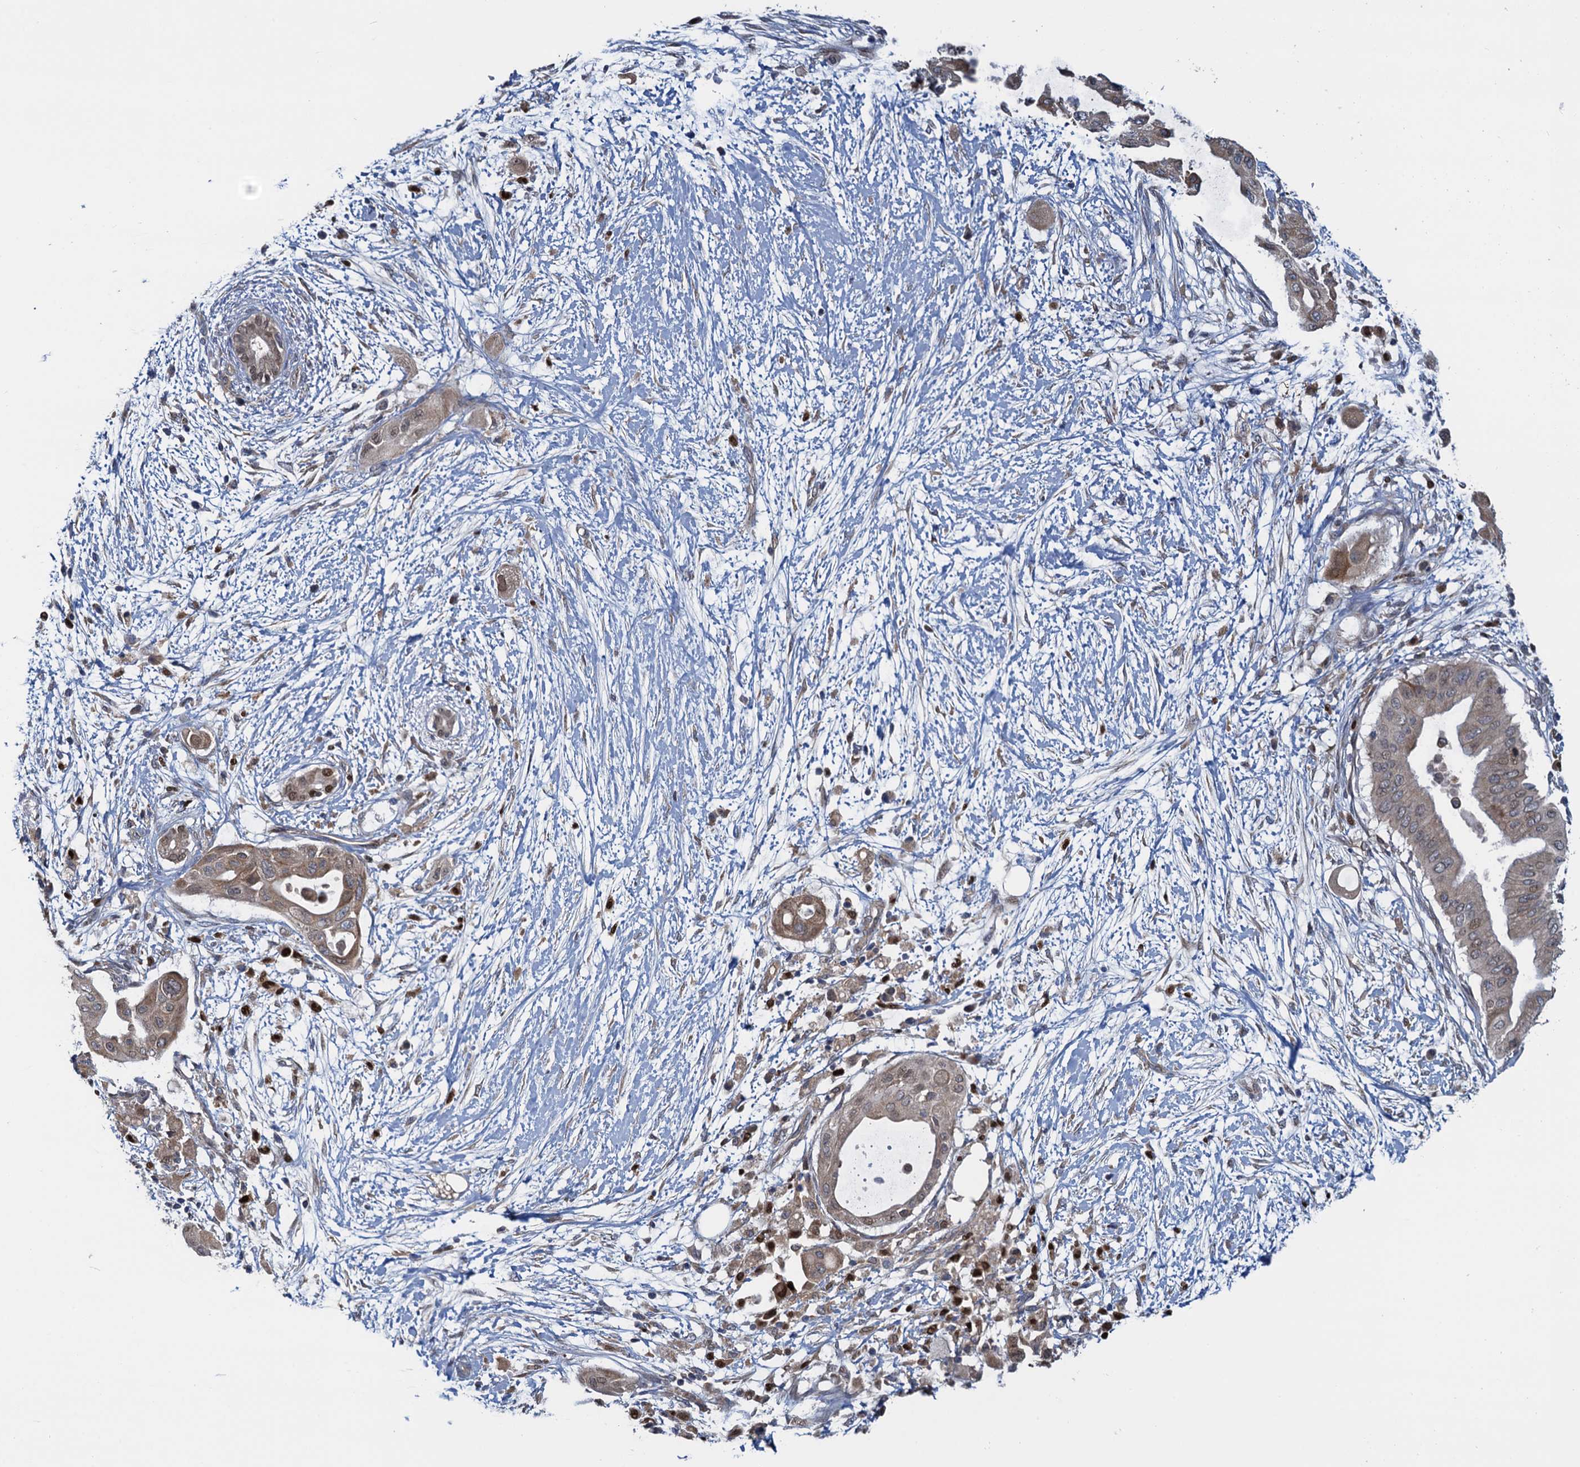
{"staining": {"intensity": "weak", "quantity": ">75%", "location": "cytoplasmic/membranous,nuclear"}, "tissue": "pancreatic cancer", "cell_type": "Tumor cells", "image_type": "cancer", "snomed": [{"axis": "morphology", "description": "Adenocarcinoma, NOS"}, {"axis": "topography", "description": "Pancreas"}], "caption": "Pancreatic adenocarcinoma tissue displays weak cytoplasmic/membranous and nuclear staining in approximately >75% of tumor cells (DAB = brown stain, brightfield microscopy at high magnification).", "gene": "RNF125", "patient": {"sex": "male", "age": 68}}